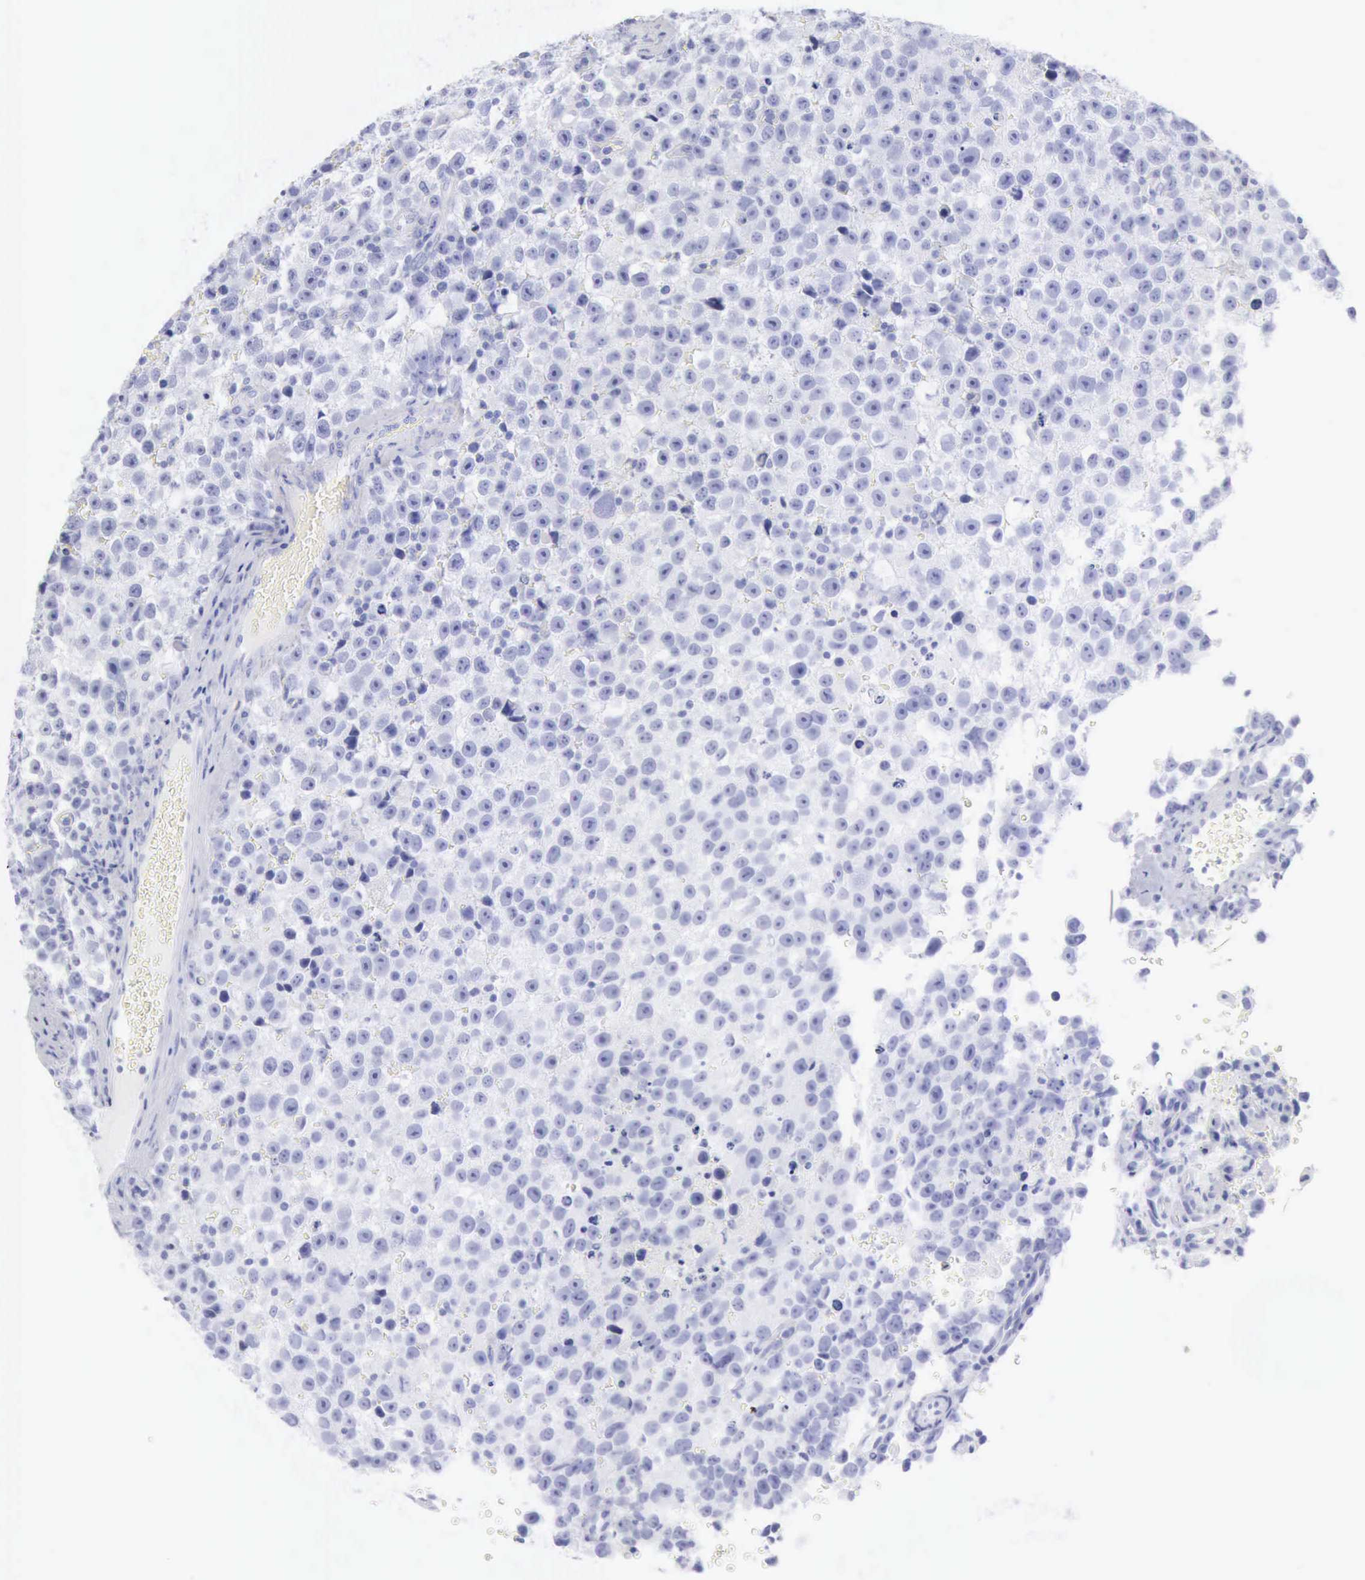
{"staining": {"intensity": "negative", "quantity": "none", "location": "none"}, "tissue": "testis cancer", "cell_type": "Tumor cells", "image_type": "cancer", "snomed": [{"axis": "morphology", "description": "Seminoma, NOS"}, {"axis": "topography", "description": "Testis"}], "caption": "Immunohistochemistry micrograph of neoplastic tissue: human testis cancer (seminoma) stained with DAB (3,3'-diaminobenzidine) shows no significant protein positivity in tumor cells.", "gene": "KRT5", "patient": {"sex": "male", "age": 33}}